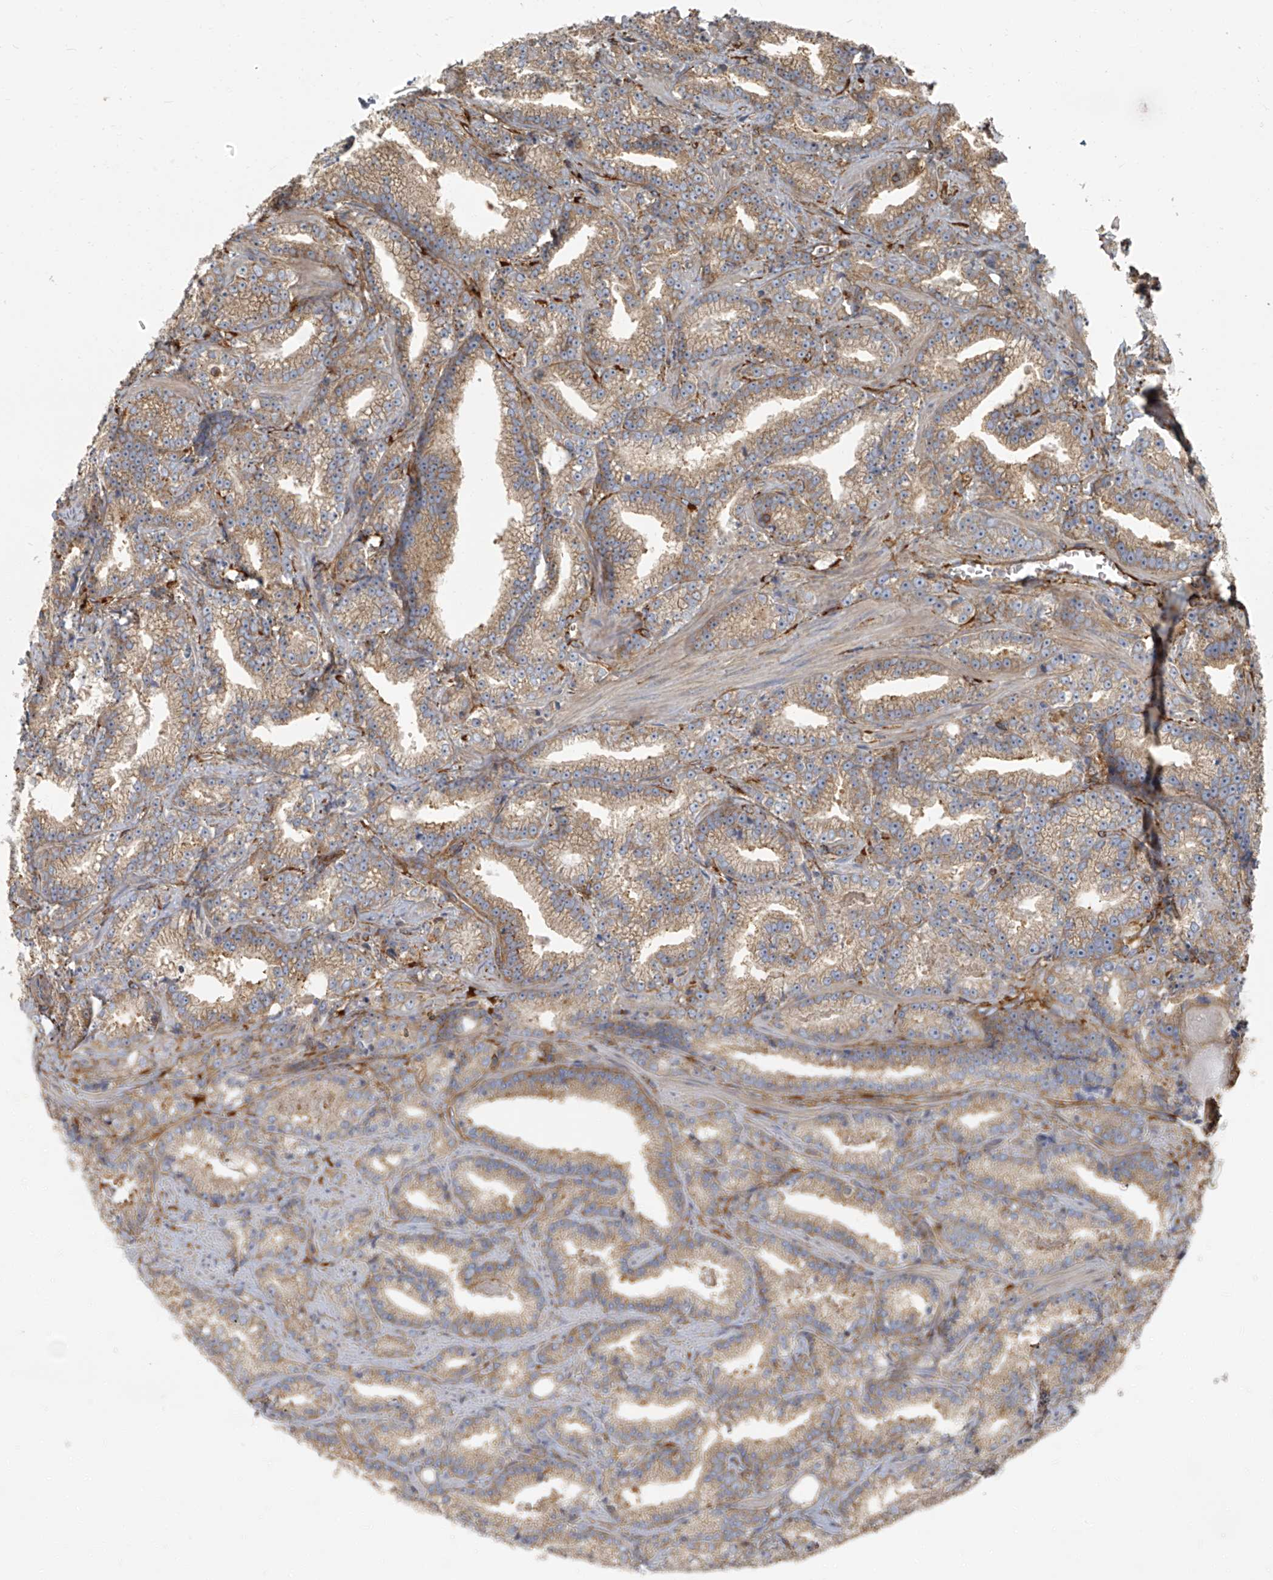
{"staining": {"intensity": "moderate", "quantity": ">75%", "location": "cytoplasmic/membranous"}, "tissue": "prostate cancer", "cell_type": "Tumor cells", "image_type": "cancer", "snomed": [{"axis": "morphology", "description": "Adenocarcinoma, High grade"}, {"axis": "topography", "description": "Prostate and seminal vesicle, NOS"}], "caption": "Prostate cancer (high-grade adenocarcinoma) stained with IHC displays moderate cytoplasmic/membranous staining in approximately >75% of tumor cells.", "gene": "SEPTIN7", "patient": {"sex": "male", "age": 67}}